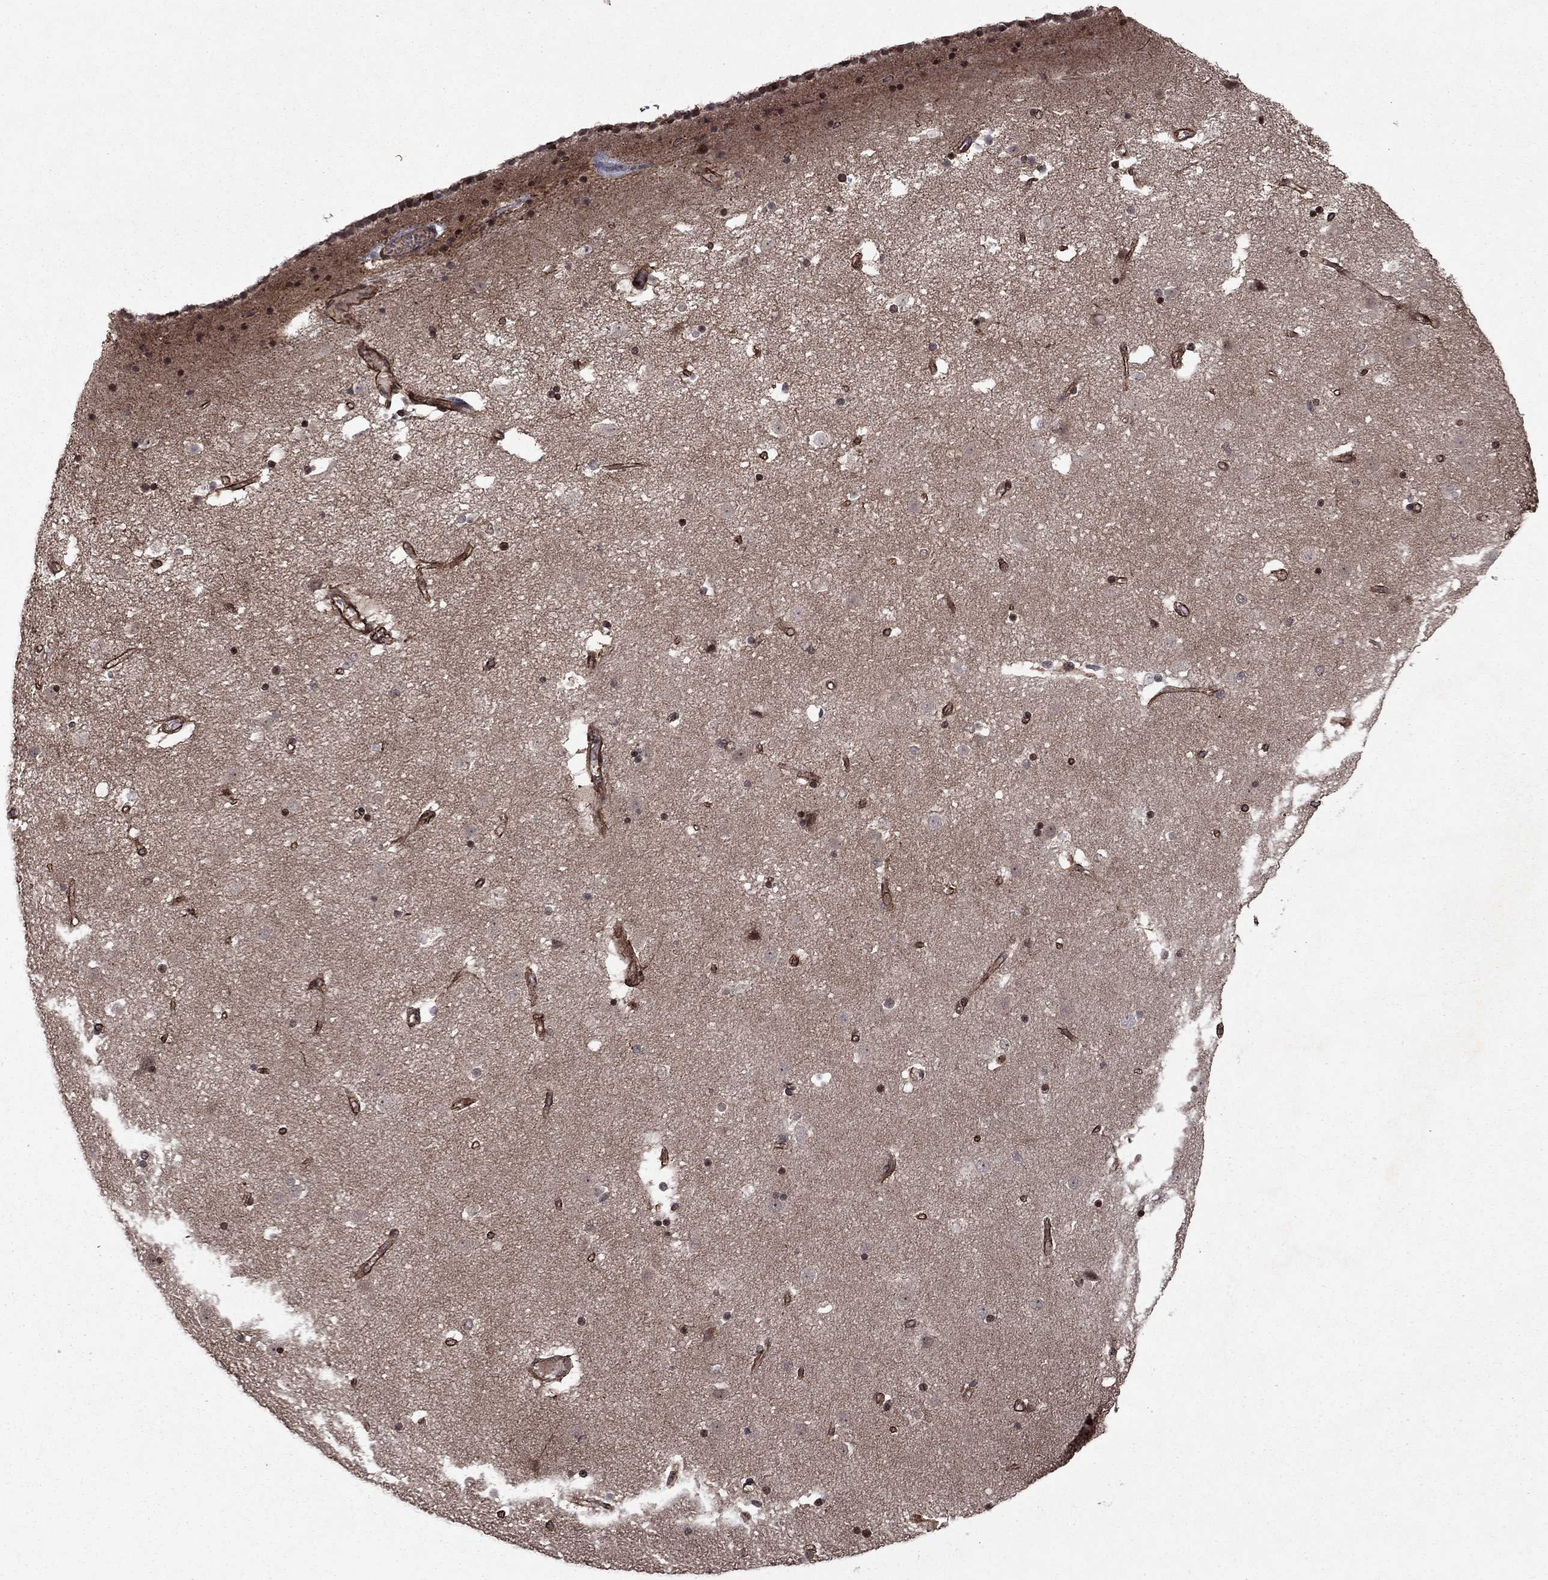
{"staining": {"intensity": "moderate", "quantity": "25%-75%", "location": "nuclear"}, "tissue": "caudate", "cell_type": "Glial cells", "image_type": "normal", "snomed": [{"axis": "morphology", "description": "Normal tissue, NOS"}, {"axis": "topography", "description": "Lateral ventricle wall"}], "caption": "Glial cells demonstrate medium levels of moderate nuclear expression in about 25%-75% of cells in unremarkable caudate.", "gene": "SORBS1", "patient": {"sex": "female", "age": 71}}